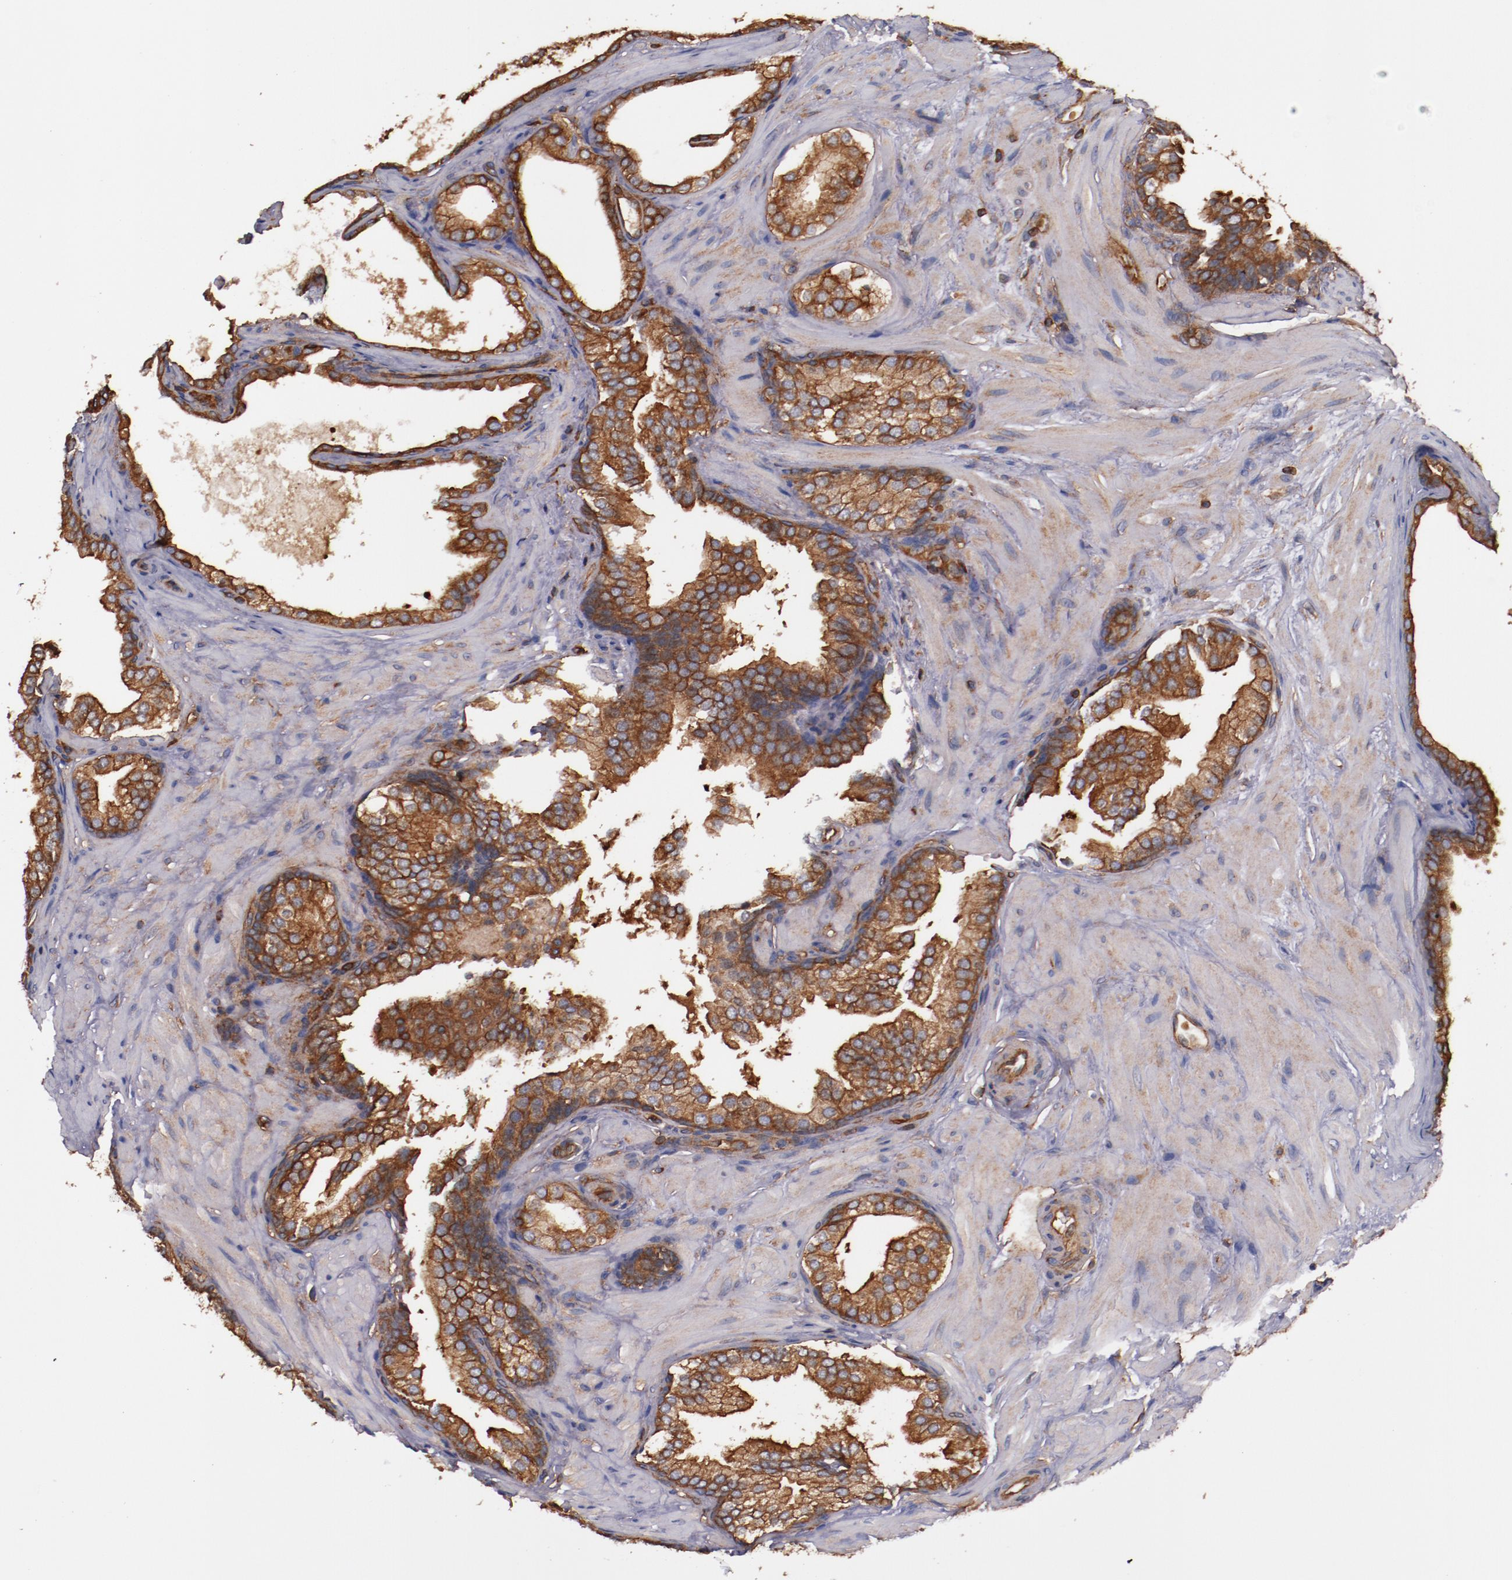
{"staining": {"intensity": "strong", "quantity": ">75%", "location": "cytoplasmic/membranous"}, "tissue": "prostate cancer", "cell_type": "Tumor cells", "image_type": "cancer", "snomed": [{"axis": "morphology", "description": "Adenocarcinoma, Low grade"}, {"axis": "topography", "description": "Prostate"}], "caption": "About >75% of tumor cells in low-grade adenocarcinoma (prostate) show strong cytoplasmic/membranous protein positivity as visualized by brown immunohistochemical staining.", "gene": "TMOD3", "patient": {"sex": "male", "age": 69}}